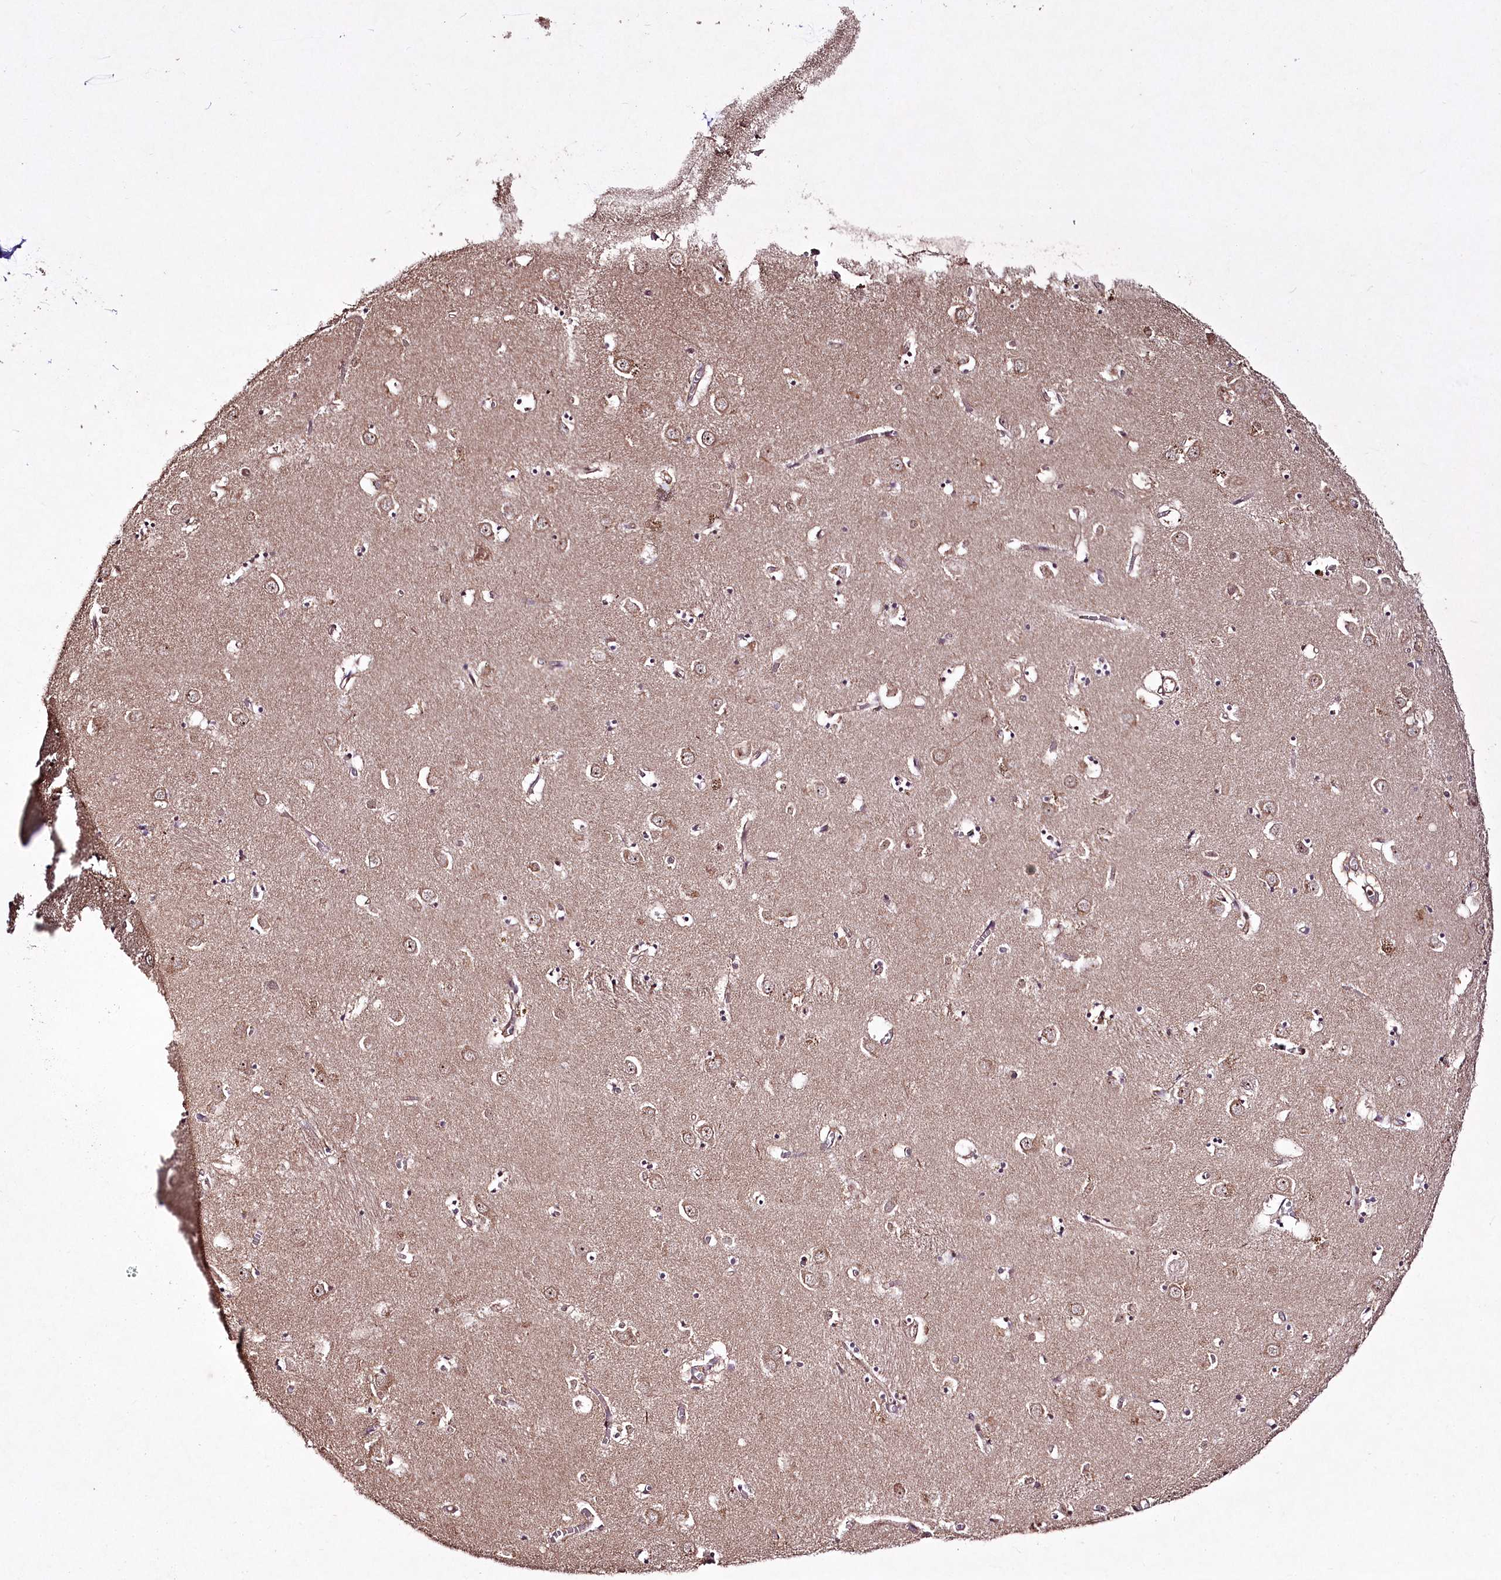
{"staining": {"intensity": "weak", "quantity": "<25%", "location": "nuclear"}, "tissue": "caudate", "cell_type": "Glial cells", "image_type": "normal", "snomed": [{"axis": "morphology", "description": "Normal tissue, NOS"}, {"axis": "topography", "description": "Lateral ventricle wall"}], "caption": "Immunohistochemistry (IHC) image of benign human caudate stained for a protein (brown), which shows no staining in glial cells. Brightfield microscopy of immunohistochemistry (IHC) stained with DAB (3,3'-diaminobenzidine) (brown) and hematoxylin (blue), captured at high magnification.", "gene": "CCDC59", "patient": {"sex": "male", "age": 70}}